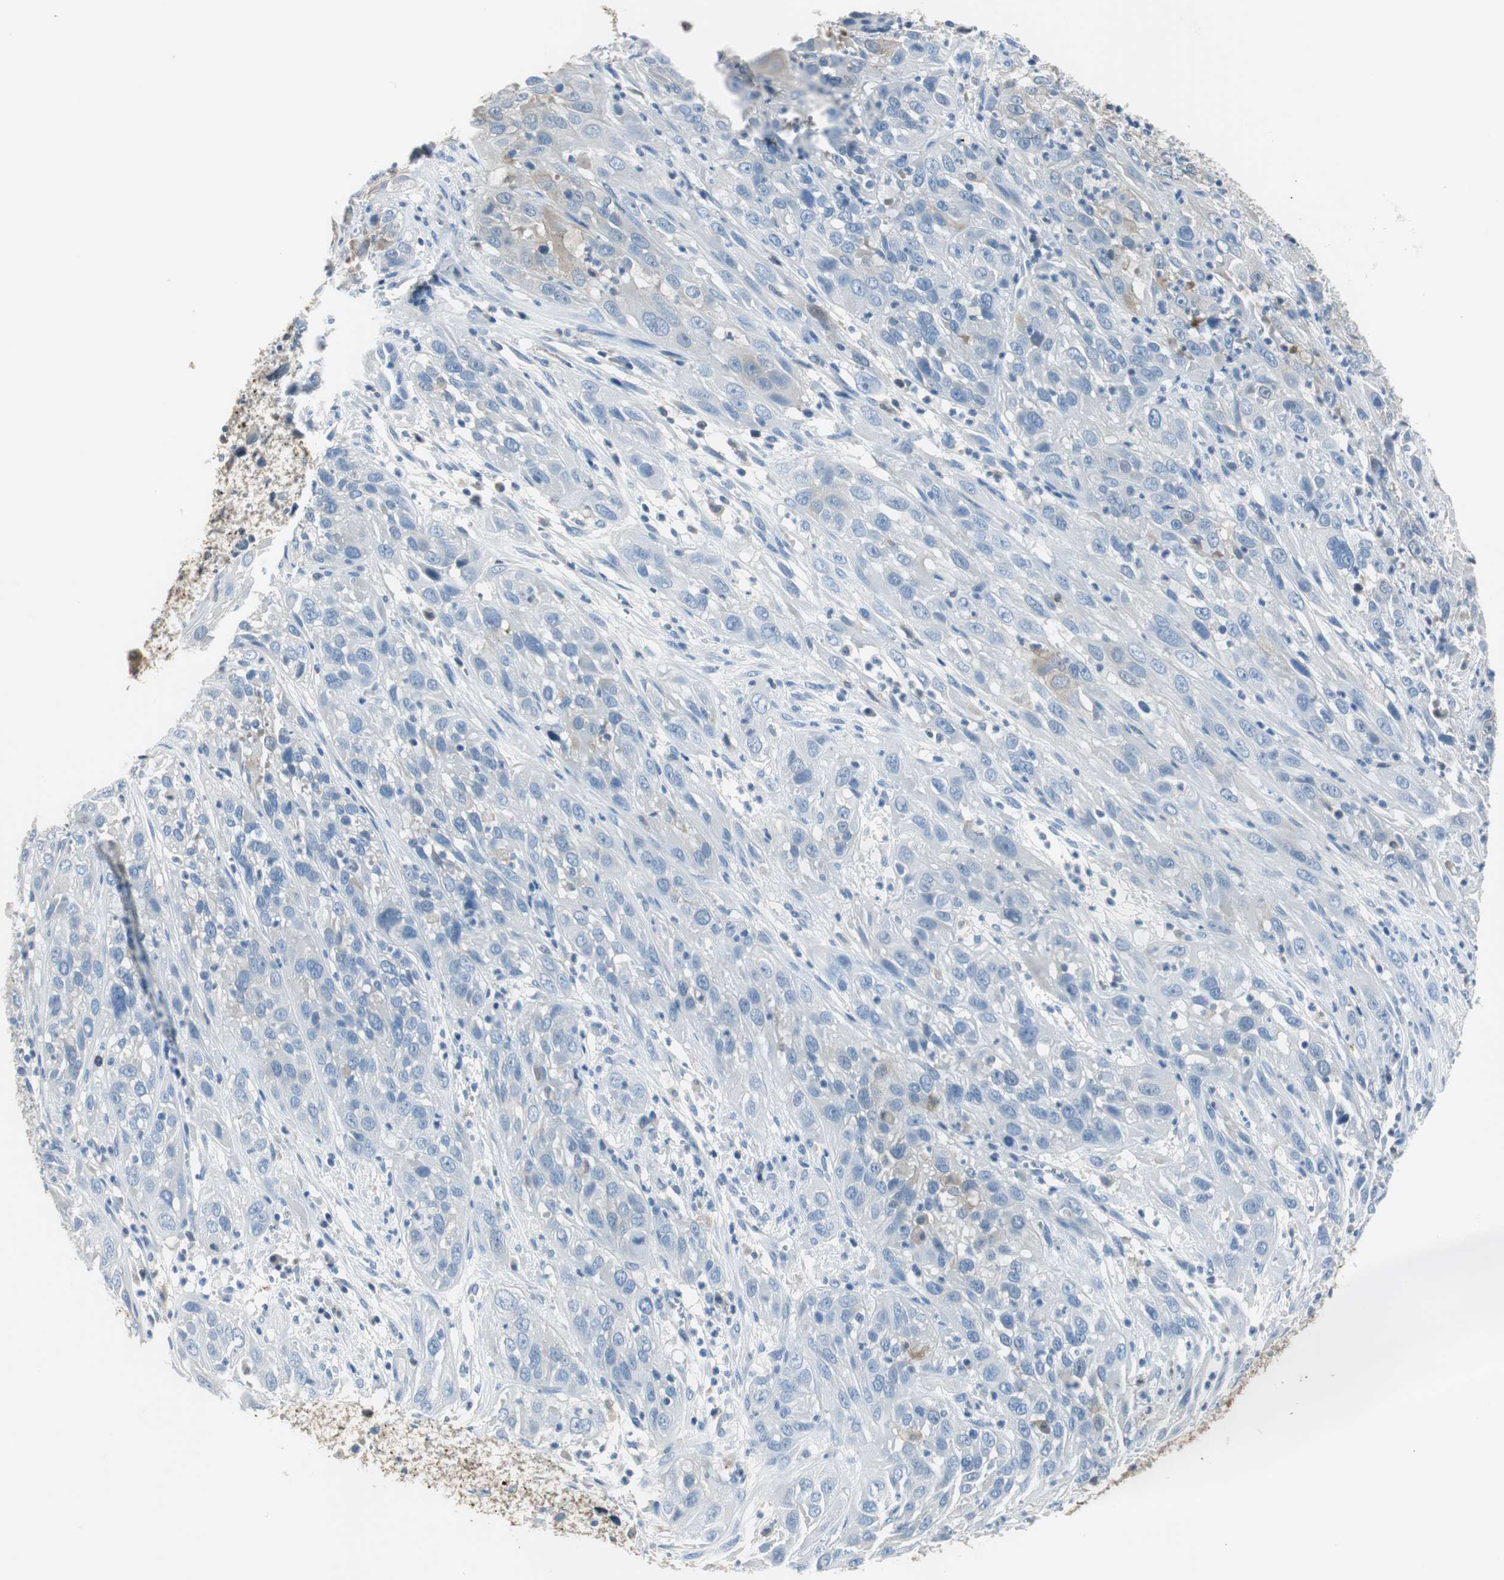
{"staining": {"intensity": "weak", "quantity": "<25%", "location": "cytoplasmic/membranous"}, "tissue": "cervical cancer", "cell_type": "Tumor cells", "image_type": "cancer", "snomed": [{"axis": "morphology", "description": "Squamous cell carcinoma, NOS"}, {"axis": "topography", "description": "Cervix"}], "caption": "DAB immunohistochemical staining of cervical squamous cell carcinoma displays no significant positivity in tumor cells. The staining is performed using DAB (3,3'-diaminobenzidine) brown chromogen with nuclei counter-stained in using hematoxylin.", "gene": "FBP1", "patient": {"sex": "female", "age": 32}}